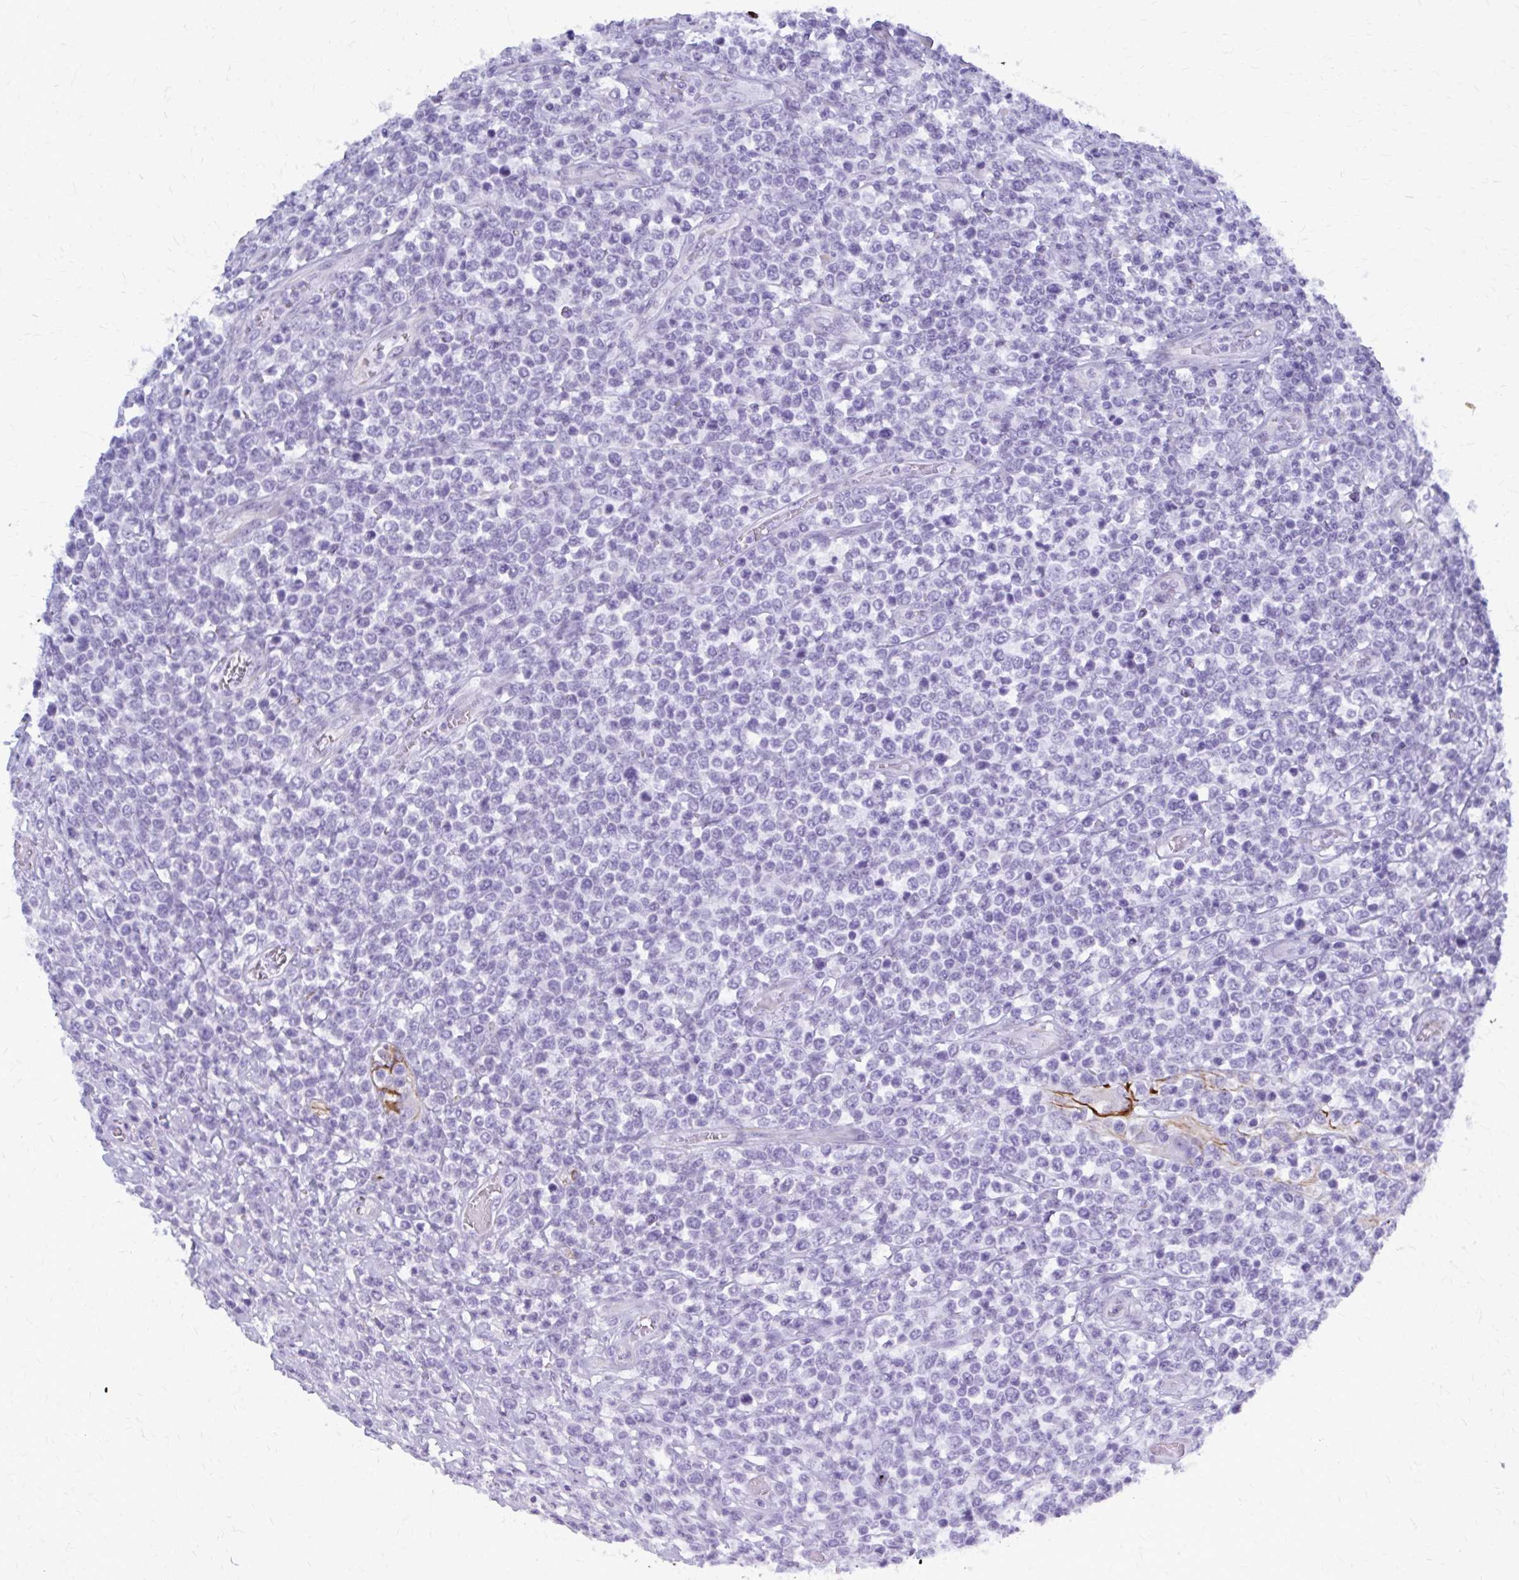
{"staining": {"intensity": "negative", "quantity": "none", "location": "none"}, "tissue": "lymphoma", "cell_type": "Tumor cells", "image_type": "cancer", "snomed": [{"axis": "morphology", "description": "Malignant lymphoma, non-Hodgkin's type, High grade"}, {"axis": "topography", "description": "Soft tissue"}], "caption": "The image displays no significant staining in tumor cells of lymphoma. (Stains: DAB (3,3'-diaminobenzidine) IHC with hematoxylin counter stain, Microscopy: brightfield microscopy at high magnification).", "gene": "GFAP", "patient": {"sex": "female", "age": 56}}